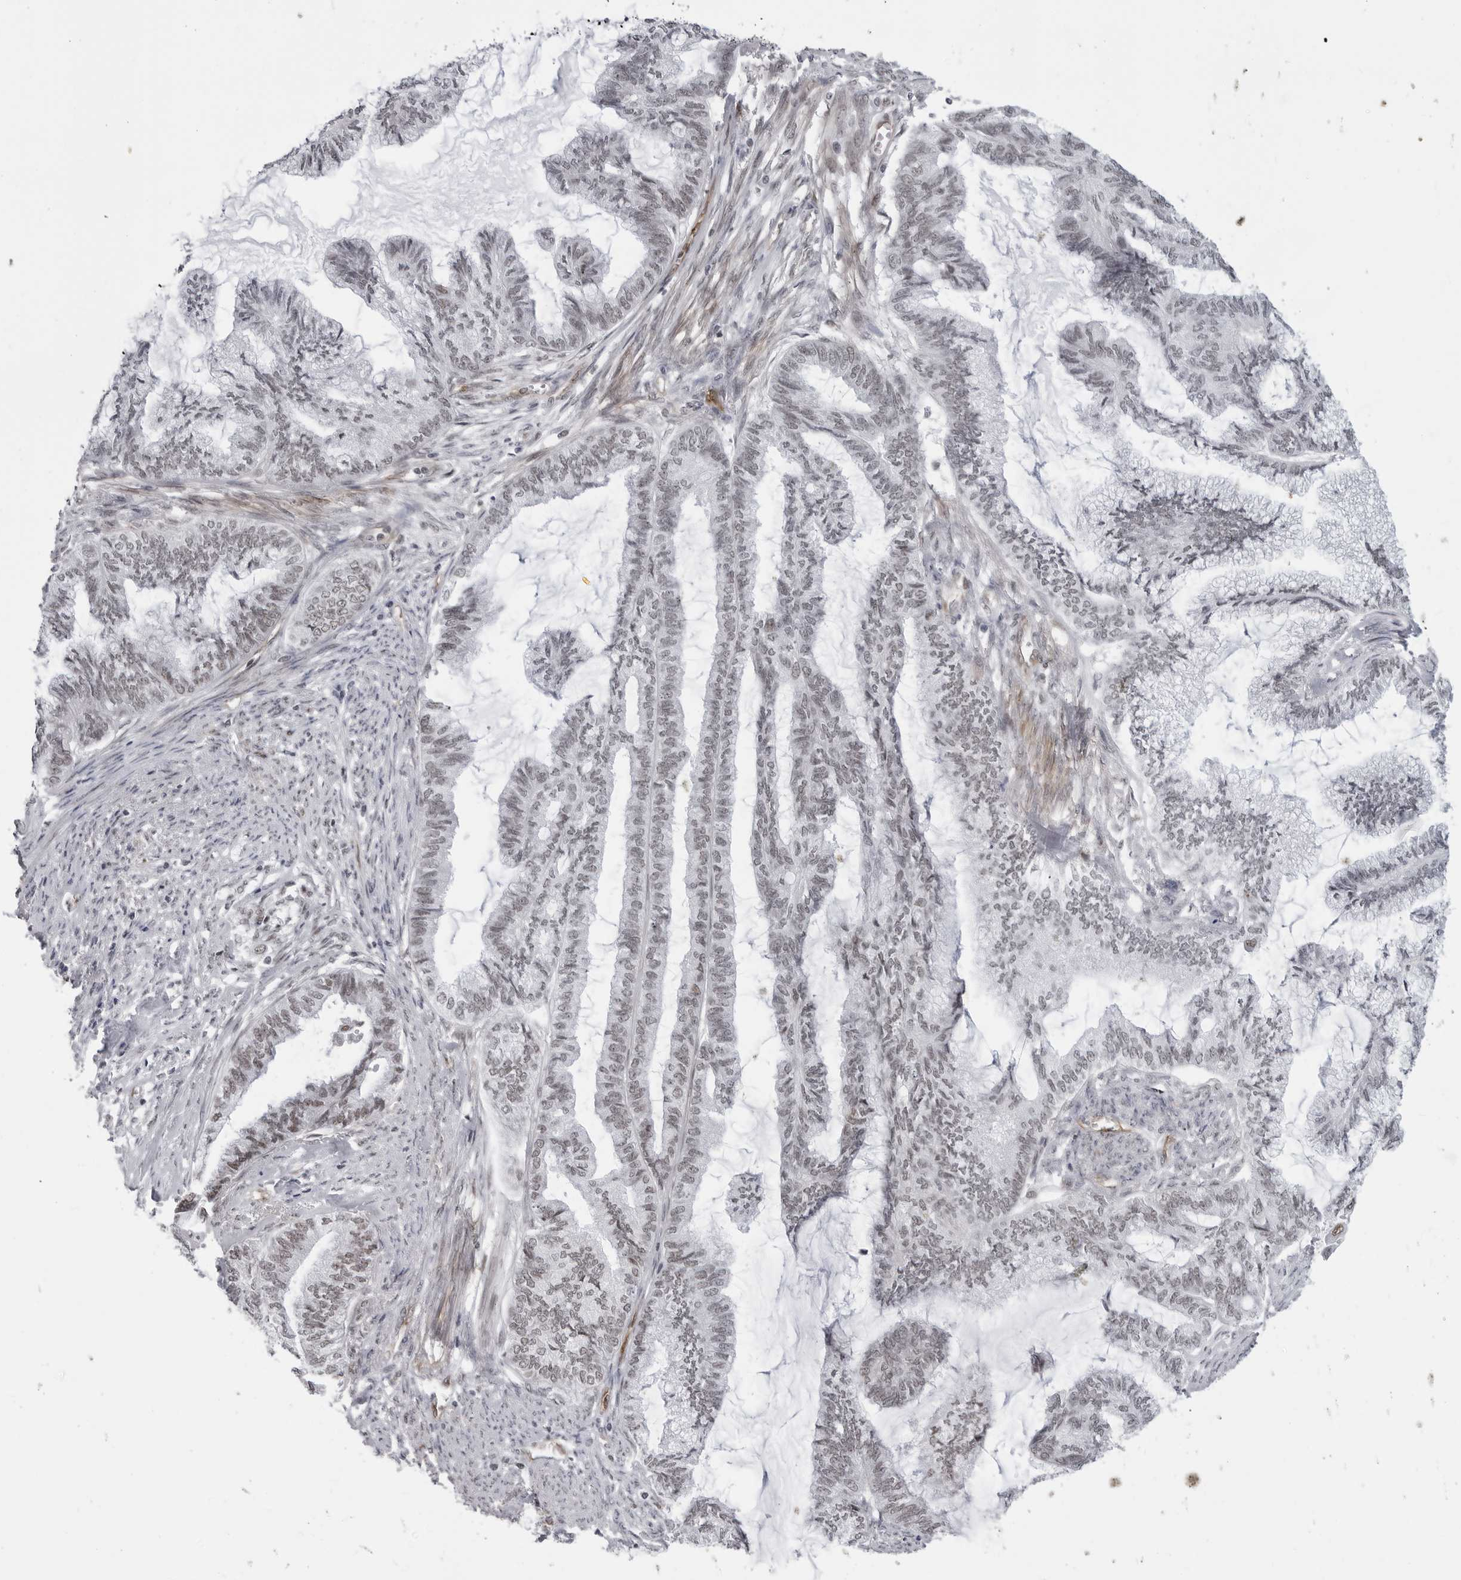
{"staining": {"intensity": "weak", "quantity": "<25%", "location": "nuclear"}, "tissue": "endometrial cancer", "cell_type": "Tumor cells", "image_type": "cancer", "snomed": [{"axis": "morphology", "description": "Adenocarcinoma, NOS"}, {"axis": "topography", "description": "Endometrium"}], "caption": "IHC photomicrograph of neoplastic tissue: human endometrial cancer (adenocarcinoma) stained with DAB (3,3'-diaminobenzidine) exhibits no significant protein staining in tumor cells. (DAB IHC, high magnification).", "gene": "RNF26", "patient": {"sex": "female", "age": 86}}